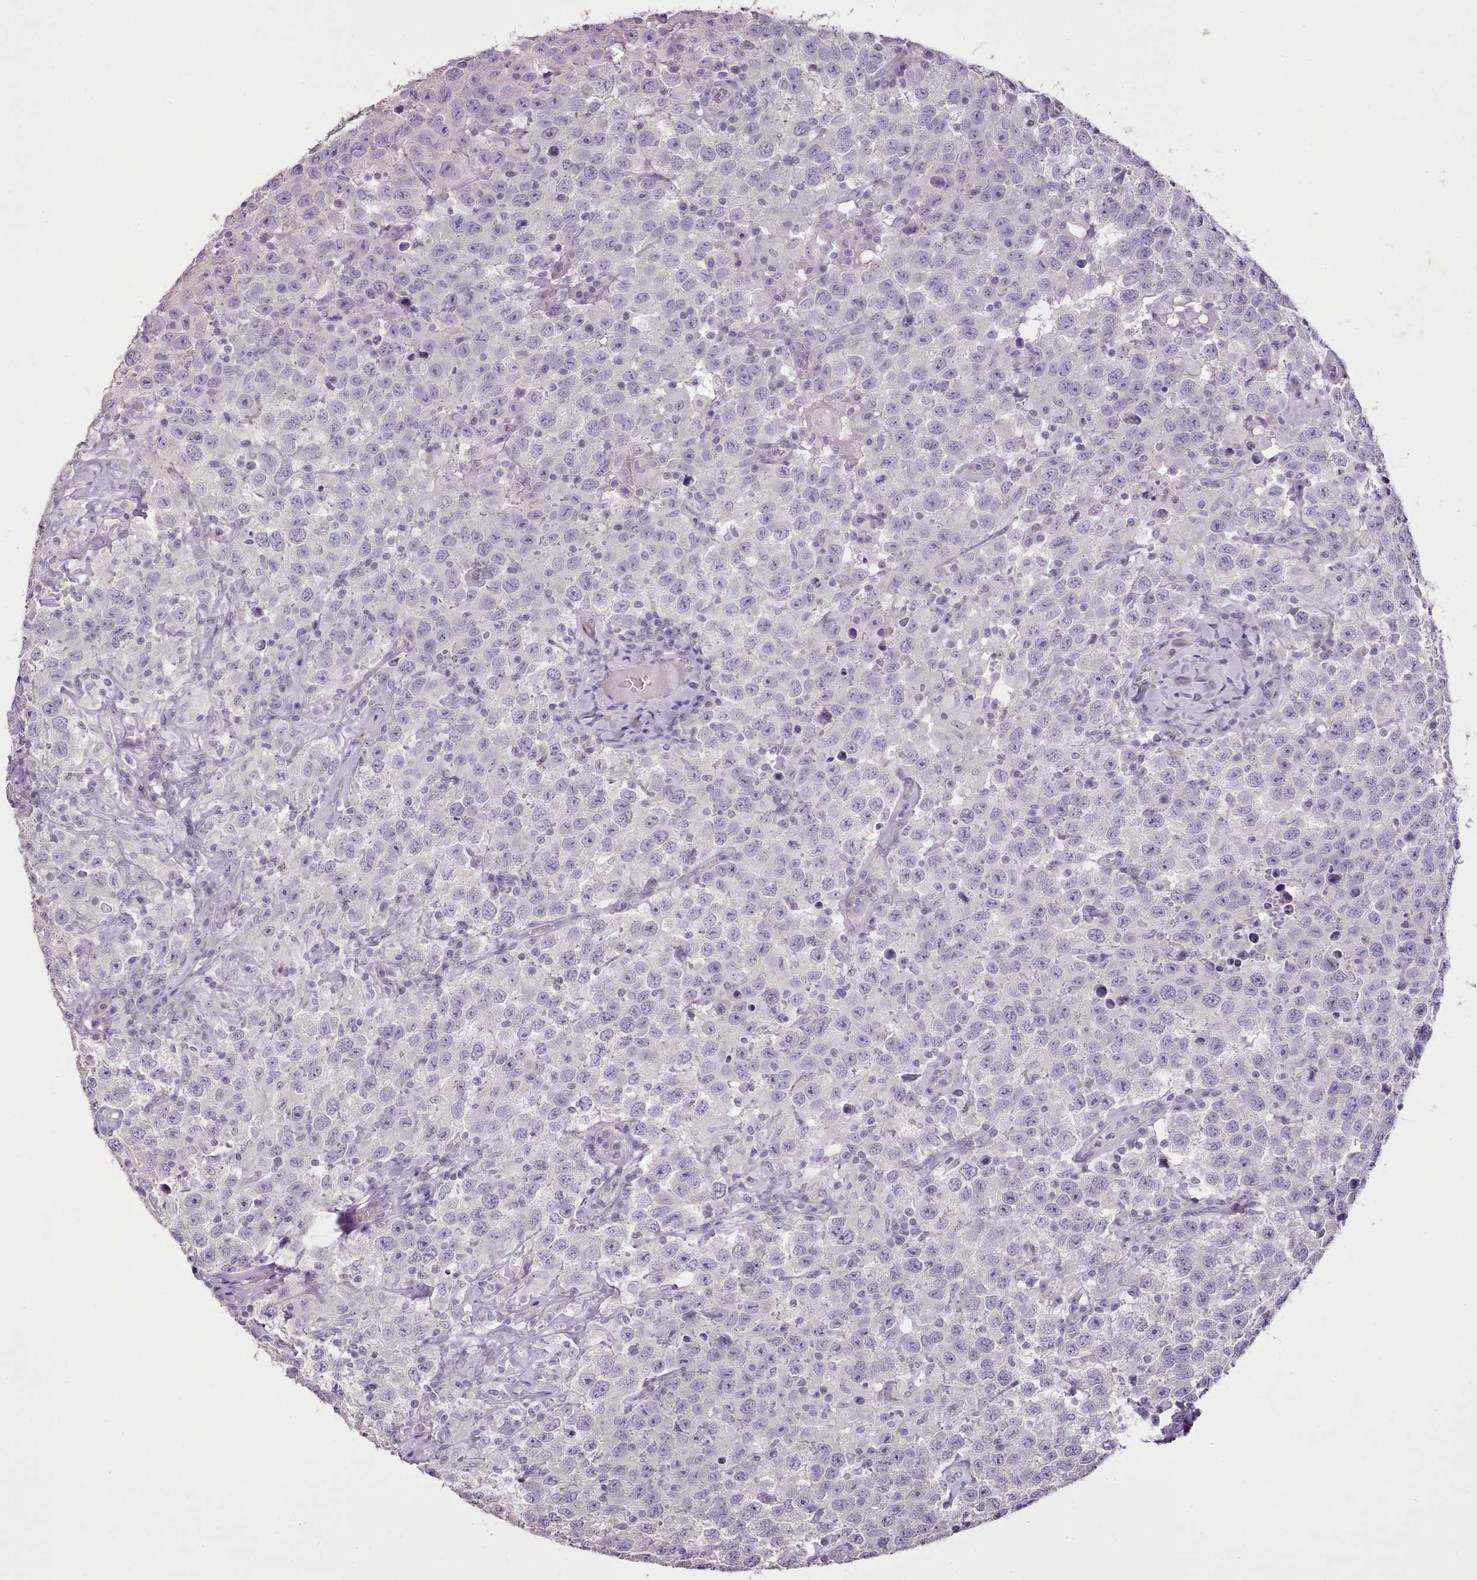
{"staining": {"intensity": "negative", "quantity": "none", "location": "none"}, "tissue": "testis cancer", "cell_type": "Tumor cells", "image_type": "cancer", "snomed": [{"axis": "morphology", "description": "Seminoma, NOS"}, {"axis": "topography", "description": "Testis"}], "caption": "A photomicrograph of human seminoma (testis) is negative for staining in tumor cells.", "gene": "BLOC1S2", "patient": {"sex": "male", "age": 41}}